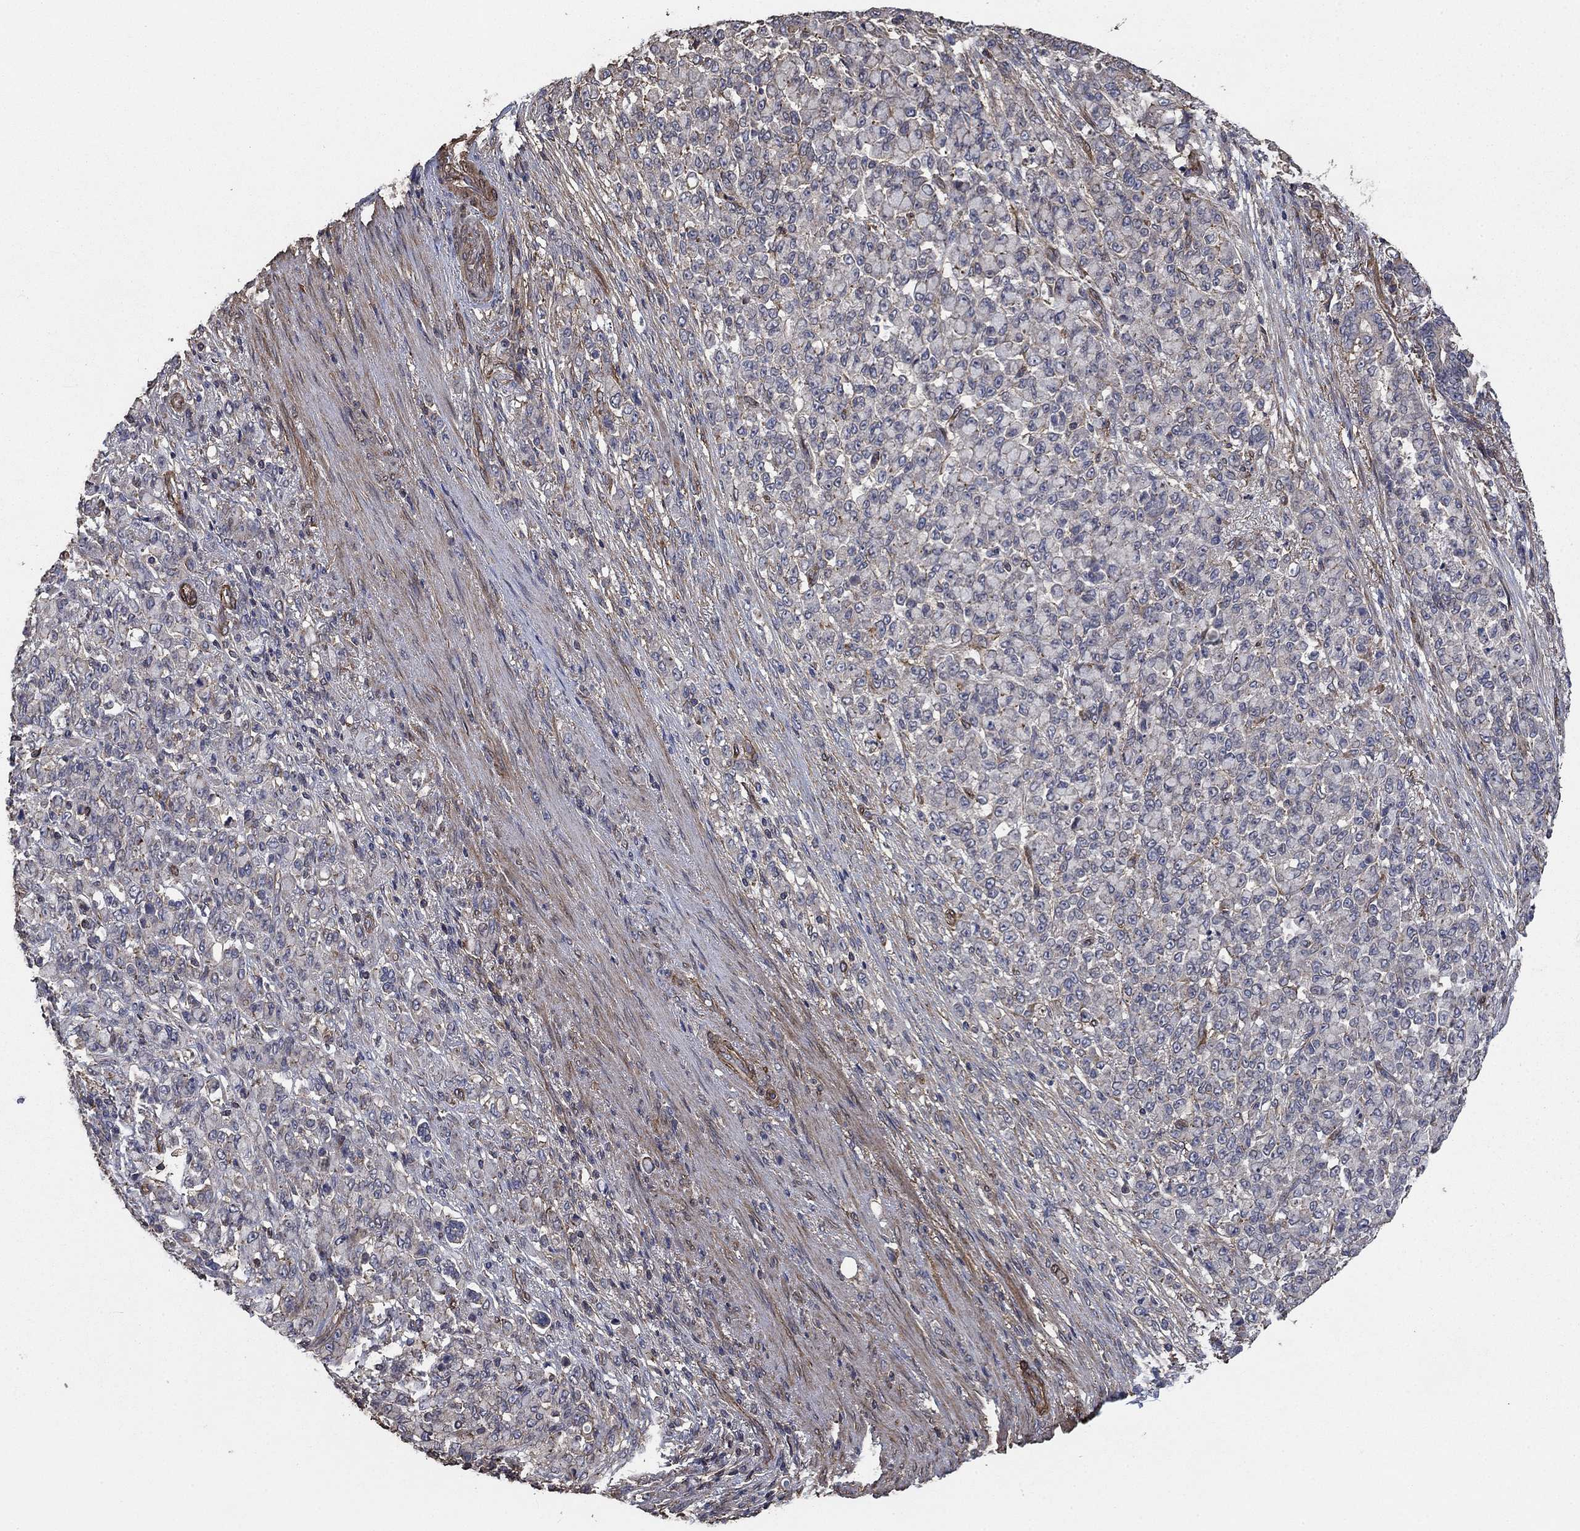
{"staining": {"intensity": "negative", "quantity": "none", "location": "none"}, "tissue": "stomach cancer", "cell_type": "Tumor cells", "image_type": "cancer", "snomed": [{"axis": "morphology", "description": "Normal tissue, NOS"}, {"axis": "morphology", "description": "Adenocarcinoma, NOS"}, {"axis": "topography", "description": "Stomach"}], "caption": "Stomach cancer was stained to show a protein in brown. There is no significant expression in tumor cells.", "gene": "PDE3A", "patient": {"sex": "female", "age": 79}}